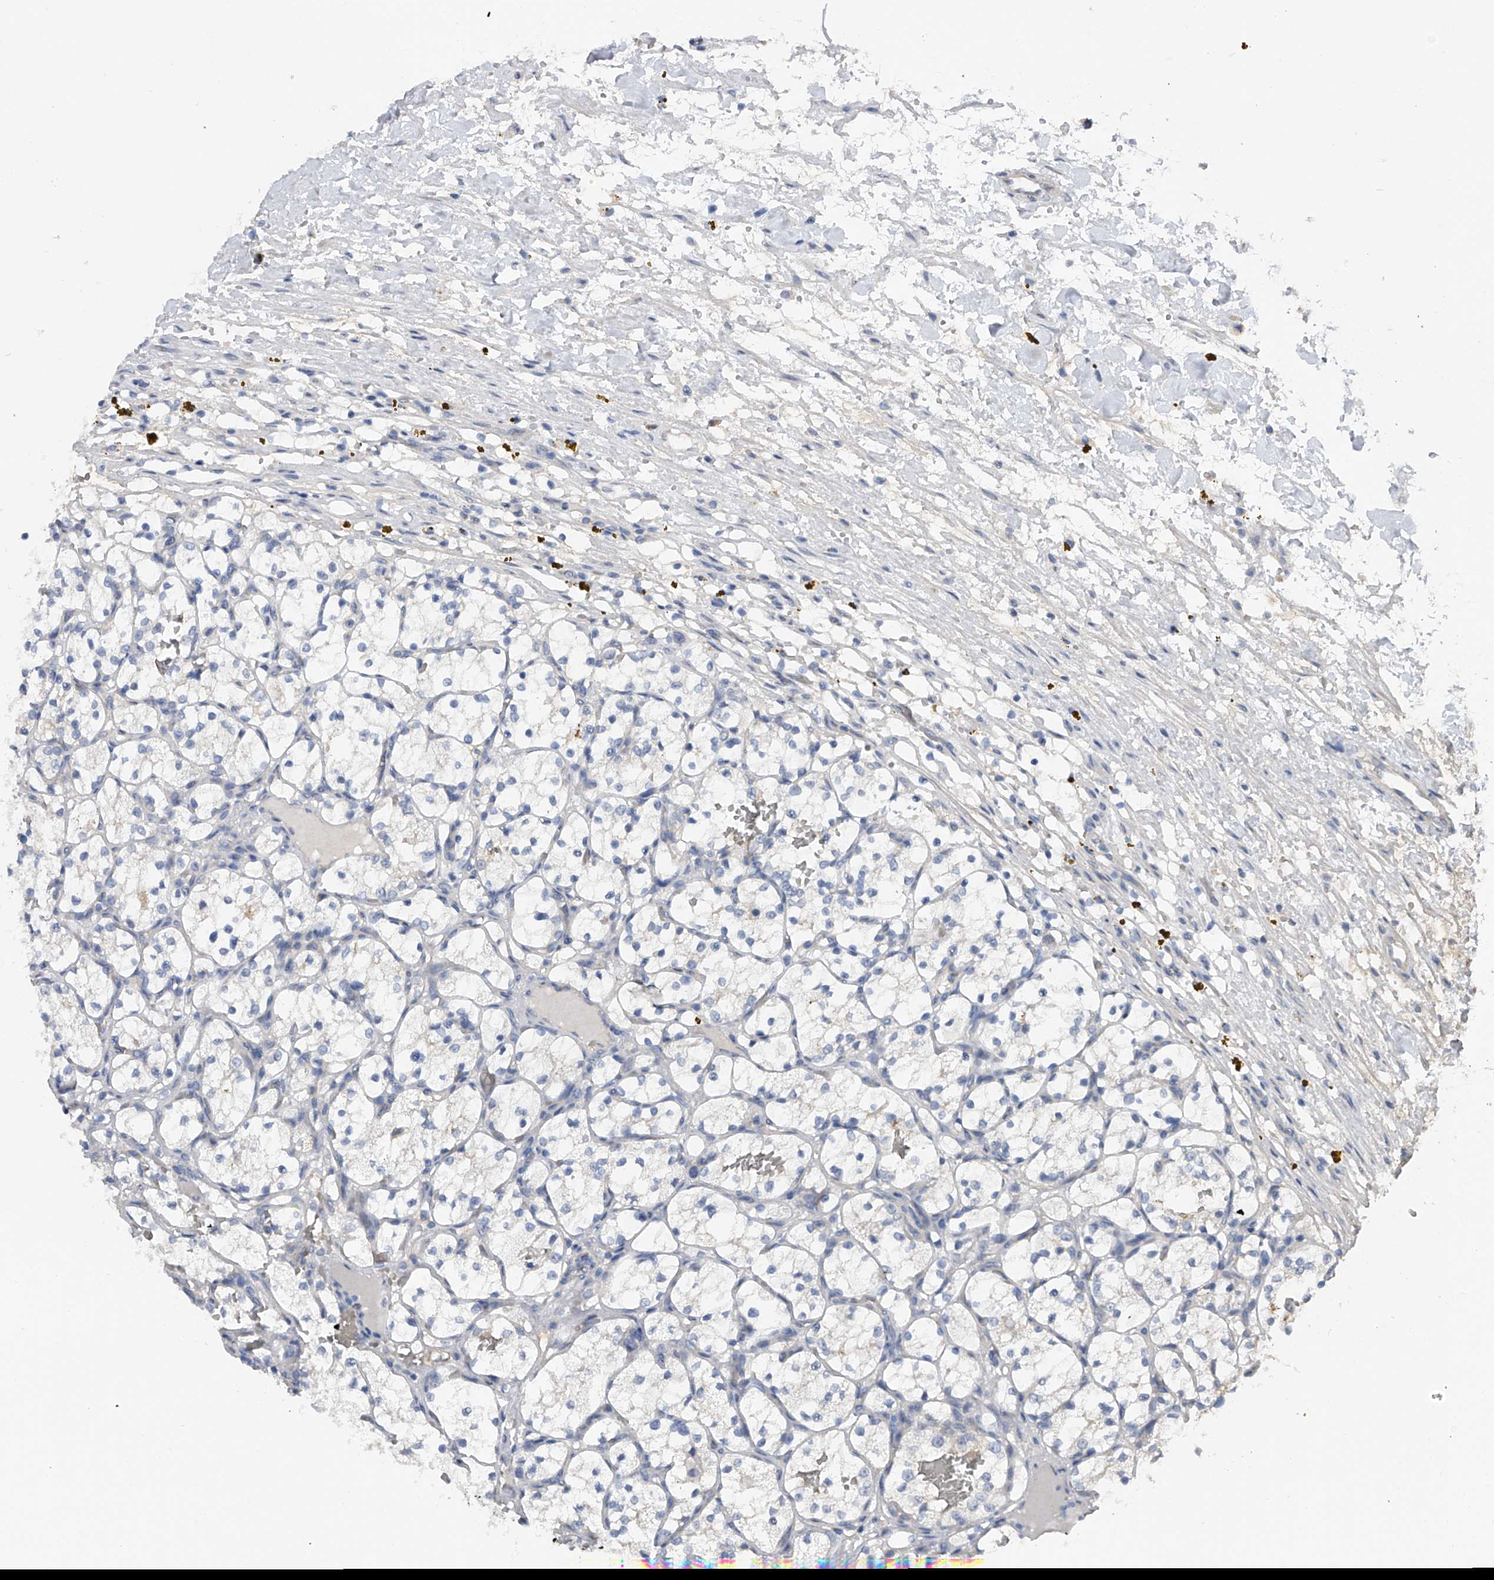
{"staining": {"intensity": "negative", "quantity": "none", "location": "none"}, "tissue": "renal cancer", "cell_type": "Tumor cells", "image_type": "cancer", "snomed": [{"axis": "morphology", "description": "Adenocarcinoma, NOS"}, {"axis": "topography", "description": "Kidney"}], "caption": "This is an IHC photomicrograph of renal adenocarcinoma. There is no positivity in tumor cells.", "gene": "CFAP298", "patient": {"sex": "female", "age": 69}}